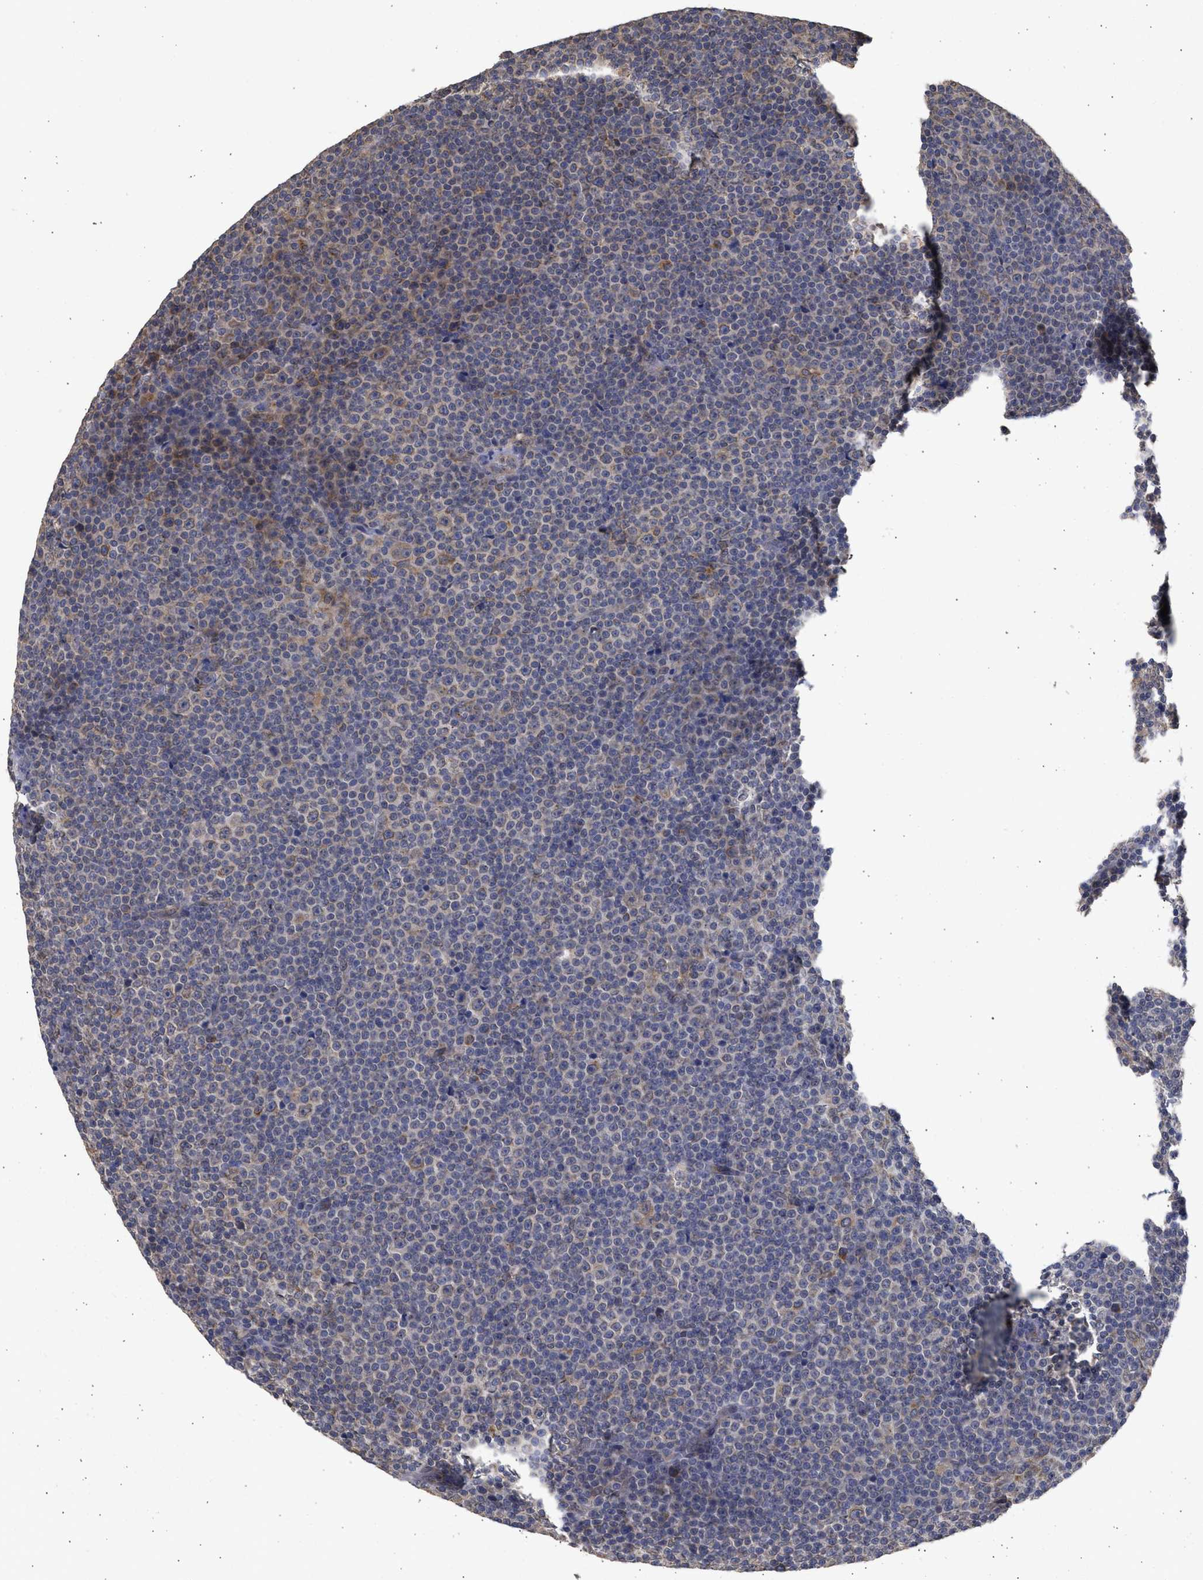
{"staining": {"intensity": "moderate", "quantity": "<25%", "location": "cytoplasmic/membranous"}, "tissue": "lymphoma", "cell_type": "Tumor cells", "image_type": "cancer", "snomed": [{"axis": "morphology", "description": "Malignant lymphoma, non-Hodgkin's type, Low grade"}, {"axis": "topography", "description": "Lymph node"}], "caption": "There is low levels of moderate cytoplasmic/membranous staining in tumor cells of low-grade malignant lymphoma, non-Hodgkin's type, as demonstrated by immunohistochemical staining (brown color).", "gene": "DNAJC1", "patient": {"sex": "female", "age": 67}}